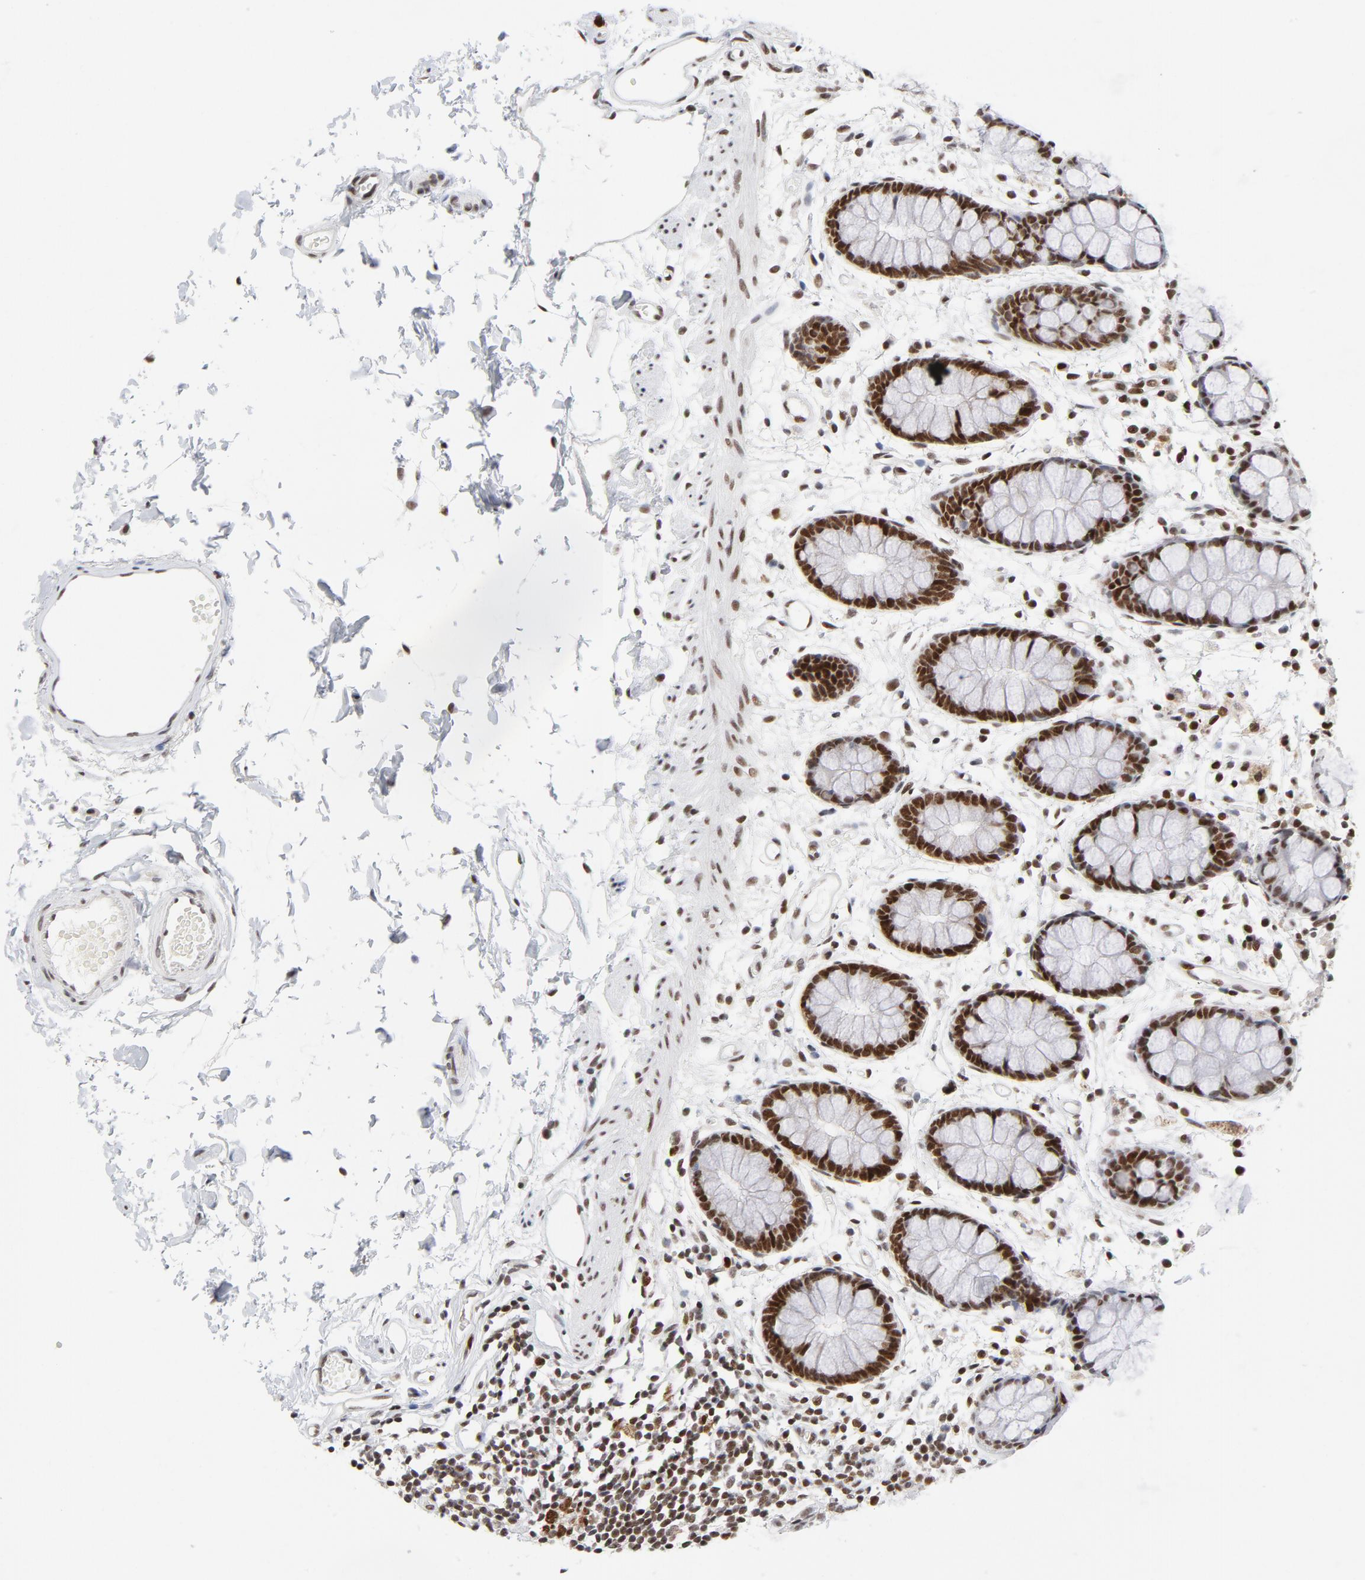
{"staining": {"intensity": "strong", "quantity": ">75%", "location": "nuclear"}, "tissue": "rectum", "cell_type": "Glandular cells", "image_type": "normal", "snomed": [{"axis": "morphology", "description": "Normal tissue, NOS"}, {"axis": "topography", "description": "Rectum"}], "caption": "Immunohistochemistry (IHC) (DAB (3,3'-diaminobenzidine)) staining of benign human rectum displays strong nuclear protein positivity in about >75% of glandular cells. The staining was performed using DAB (3,3'-diaminobenzidine) to visualize the protein expression in brown, while the nuclei were stained in blue with hematoxylin (Magnification: 20x).", "gene": "RFC4", "patient": {"sex": "female", "age": 66}}